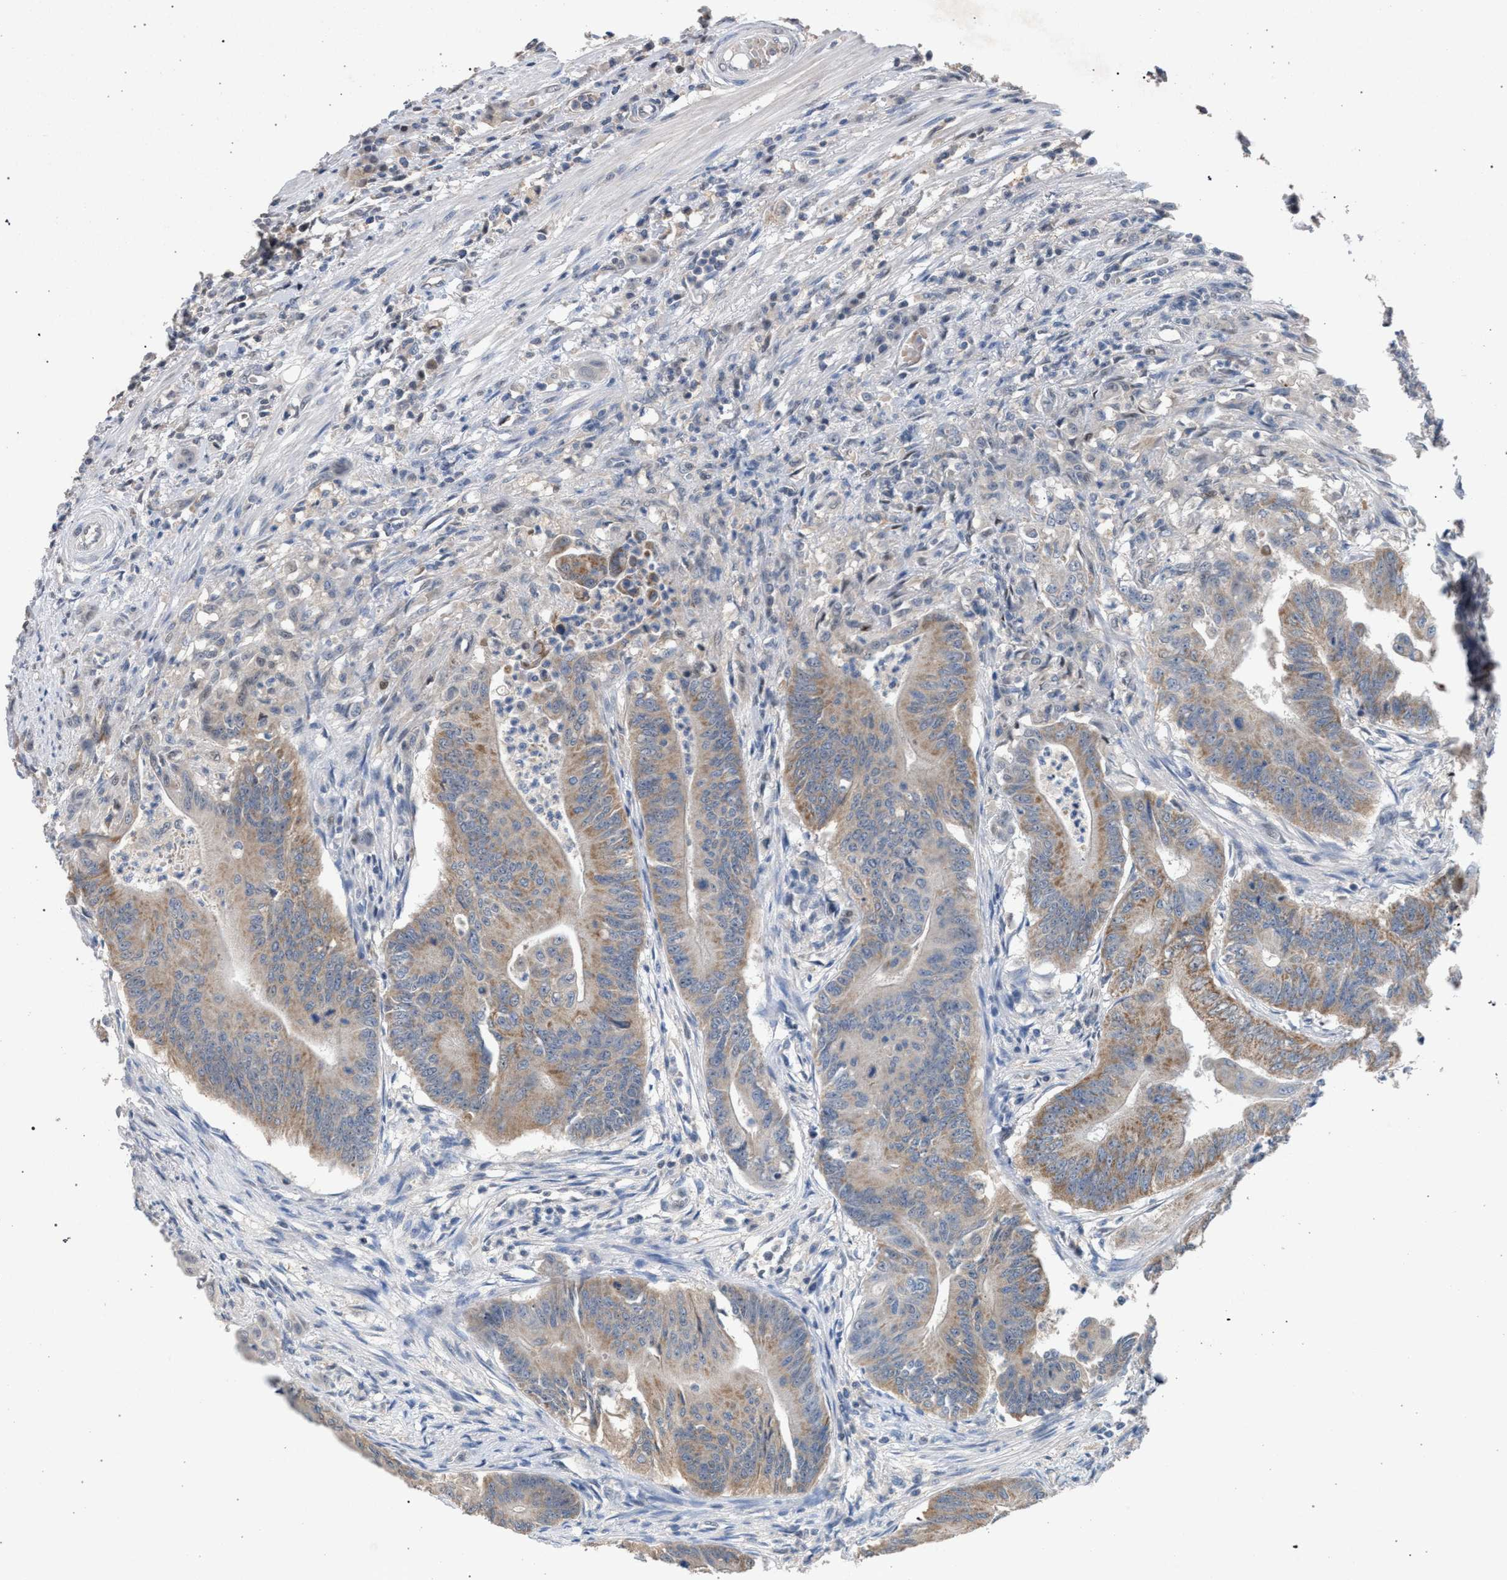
{"staining": {"intensity": "moderate", "quantity": "25%-75%", "location": "cytoplasmic/membranous"}, "tissue": "colorectal cancer", "cell_type": "Tumor cells", "image_type": "cancer", "snomed": [{"axis": "morphology", "description": "Adenoma, NOS"}, {"axis": "morphology", "description": "Adenocarcinoma, NOS"}, {"axis": "topography", "description": "Colon"}], "caption": "Brown immunohistochemical staining in colorectal cancer demonstrates moderate cytoplasmic/membranous positivity in approximately 25%-75% of tumor cells. The staining is performed using DAB (3,3'-diaminobenzidine) brown chromogen to label protein expression. The nuclei are counter-stained blue using hematoxylin.", "gene": "TECPR1", "patient": {"sex": "male", "age": 79}}